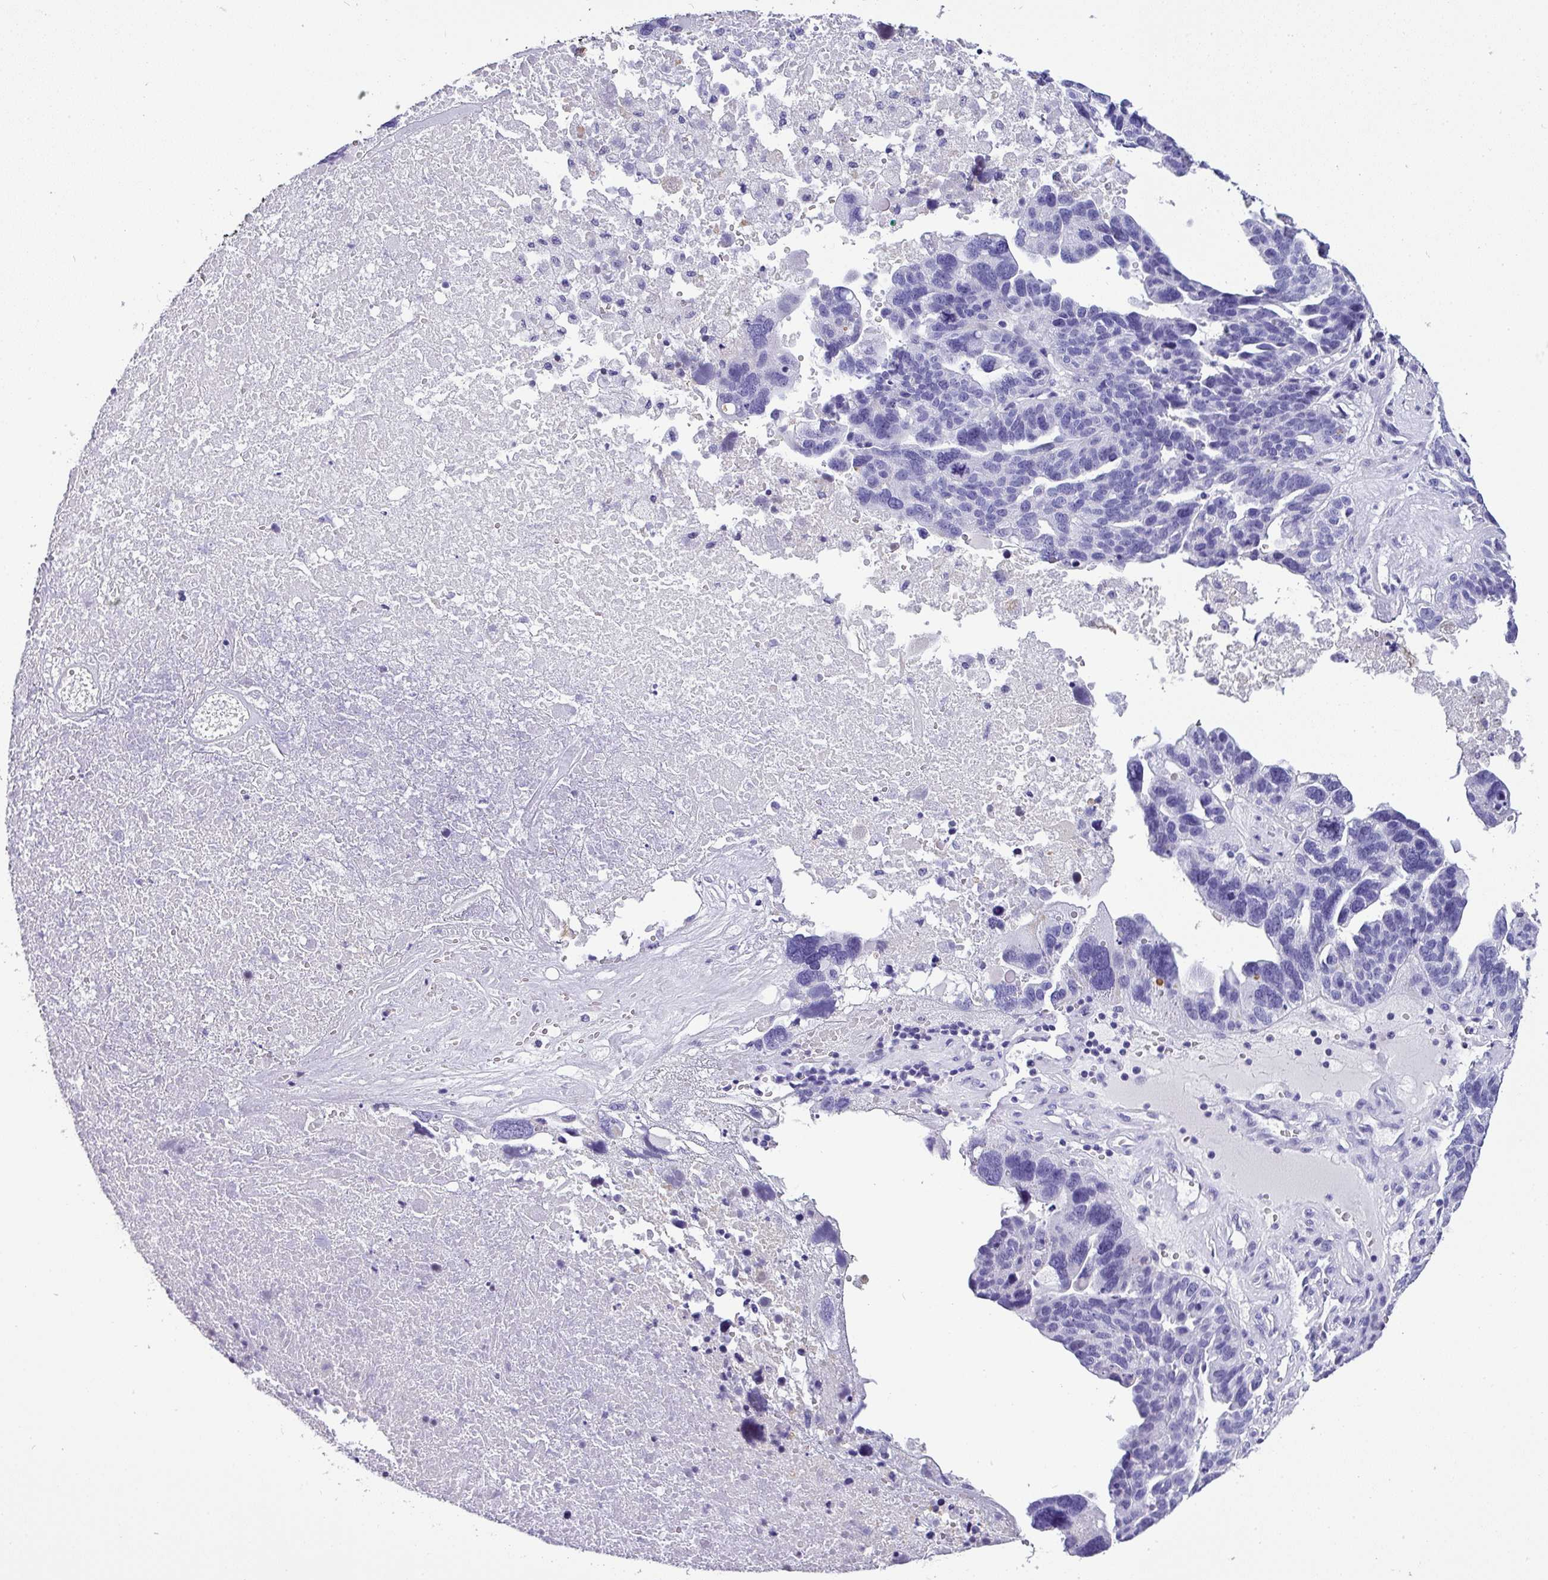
{"staining": {"intensity": "negative", "quantity": "none", "location": "none"}, "tissue": "ovarian cancer", "cell_type": "Tumor cells", "image_type": "cancer", "snomed": [{"axis": "morphology", "description": "Cystadenocarcinoma, serous, NOS"}, {"axis": "topography", "description": "Ovary"}], "caption": "This is a image of IHC staining of ovarian serous cystadenocarcinoma, which shows no staining in tumor cells.", "gene": "MUC21", "patient": {"sex": "female", "age": 59}}